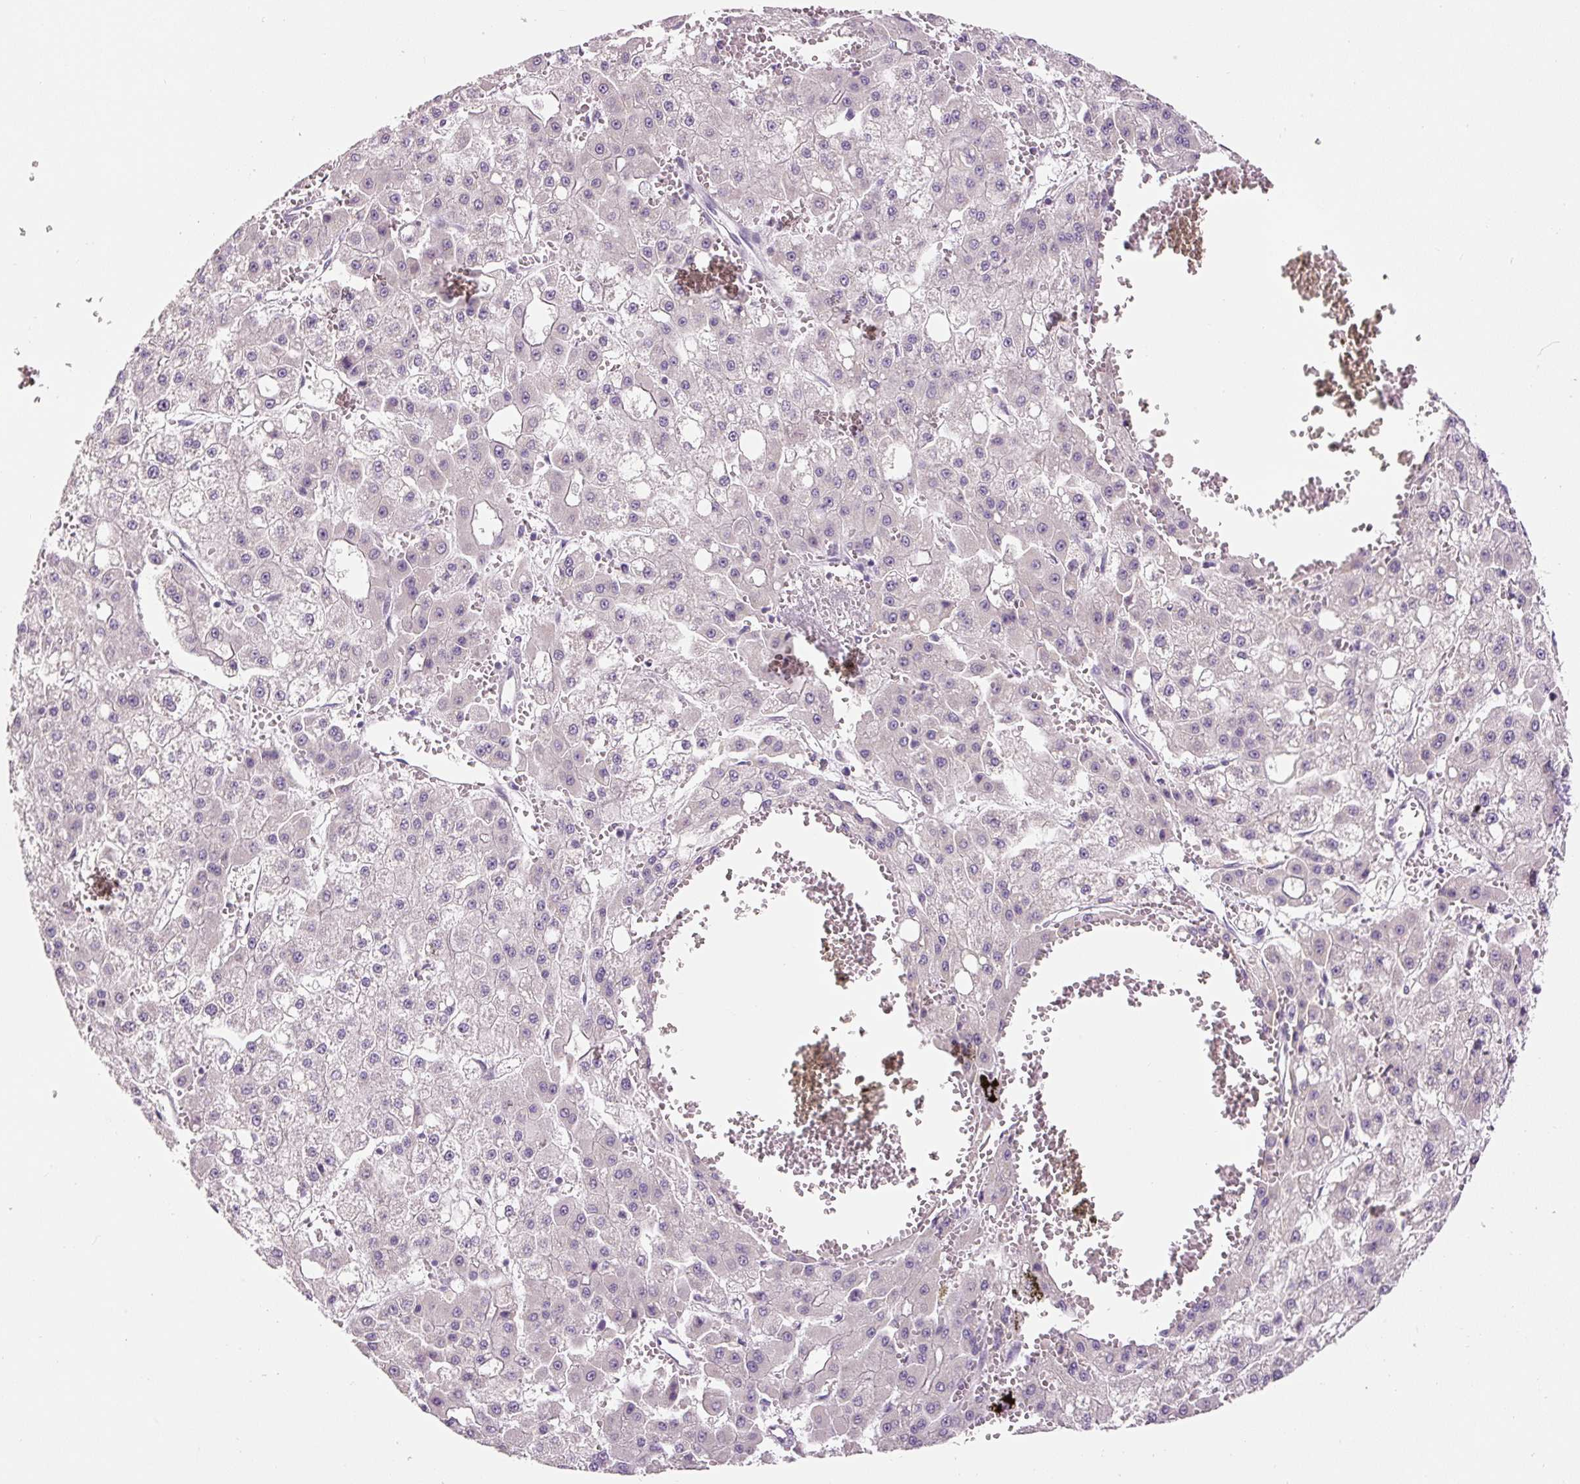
{"staining": {"intensity": "negative", "quantity": "none", "location": "none"}, "tissue": "liver cancer", "cell_type": "Tumor cells", "image_type": "cancer", "snomed": [{"axis": "morphology", "description": "Carcinoma, Hepatocellular, NOS"}, {"axis": "topography", "description": "Liver"}], "caption": "This image is of liver cancer (hepatocellular carcinoma) stained with immunohistochemistry (IHC) to label a protein in brown with the nuclei are counter-stained blue. There is no staining in tumor cells.", "gene": "FABP7", "patient": {"sex": "male", "age": 47}}